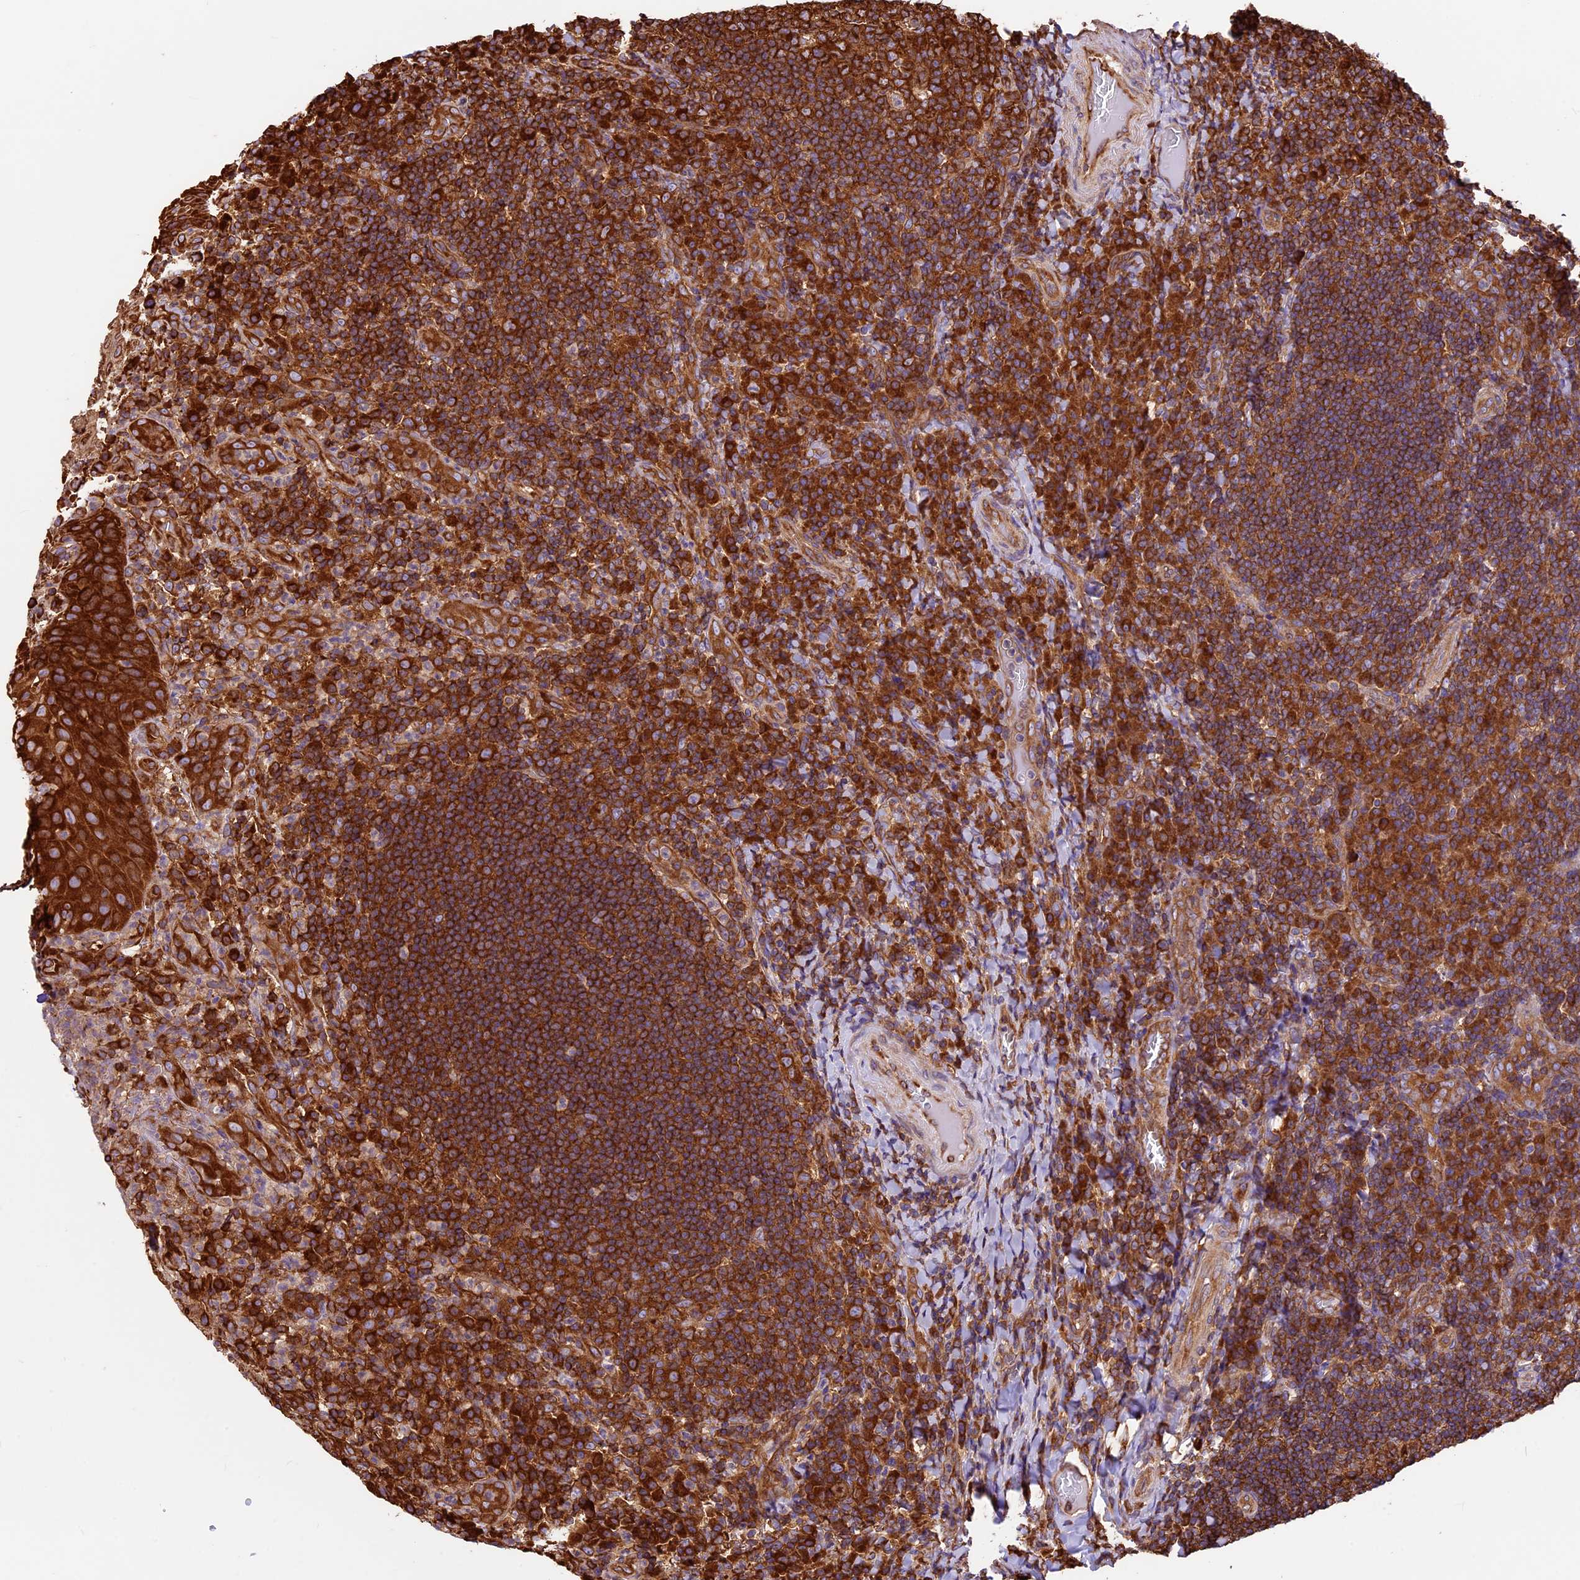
{"staining": {"intensity": "strong", "quantity": ">75%", "location": "cytoplasmic/membranous"}, "tissue": "tonsil", "cell_type": "Germinal center cells", "image_type": "normal", "snomed": [{"axis": "morphology", "description": "Normal tissue, NOS"}, {"axis": "topography", "description": "Tonsil"}], "caption": "Protein staining of unremarkable tonsil shows strong cytoplasmic/membranous staining in approximately >75% of germinal center cells.", "gene": "KARS1", "patient": {"sex": "male", "age": 17}}